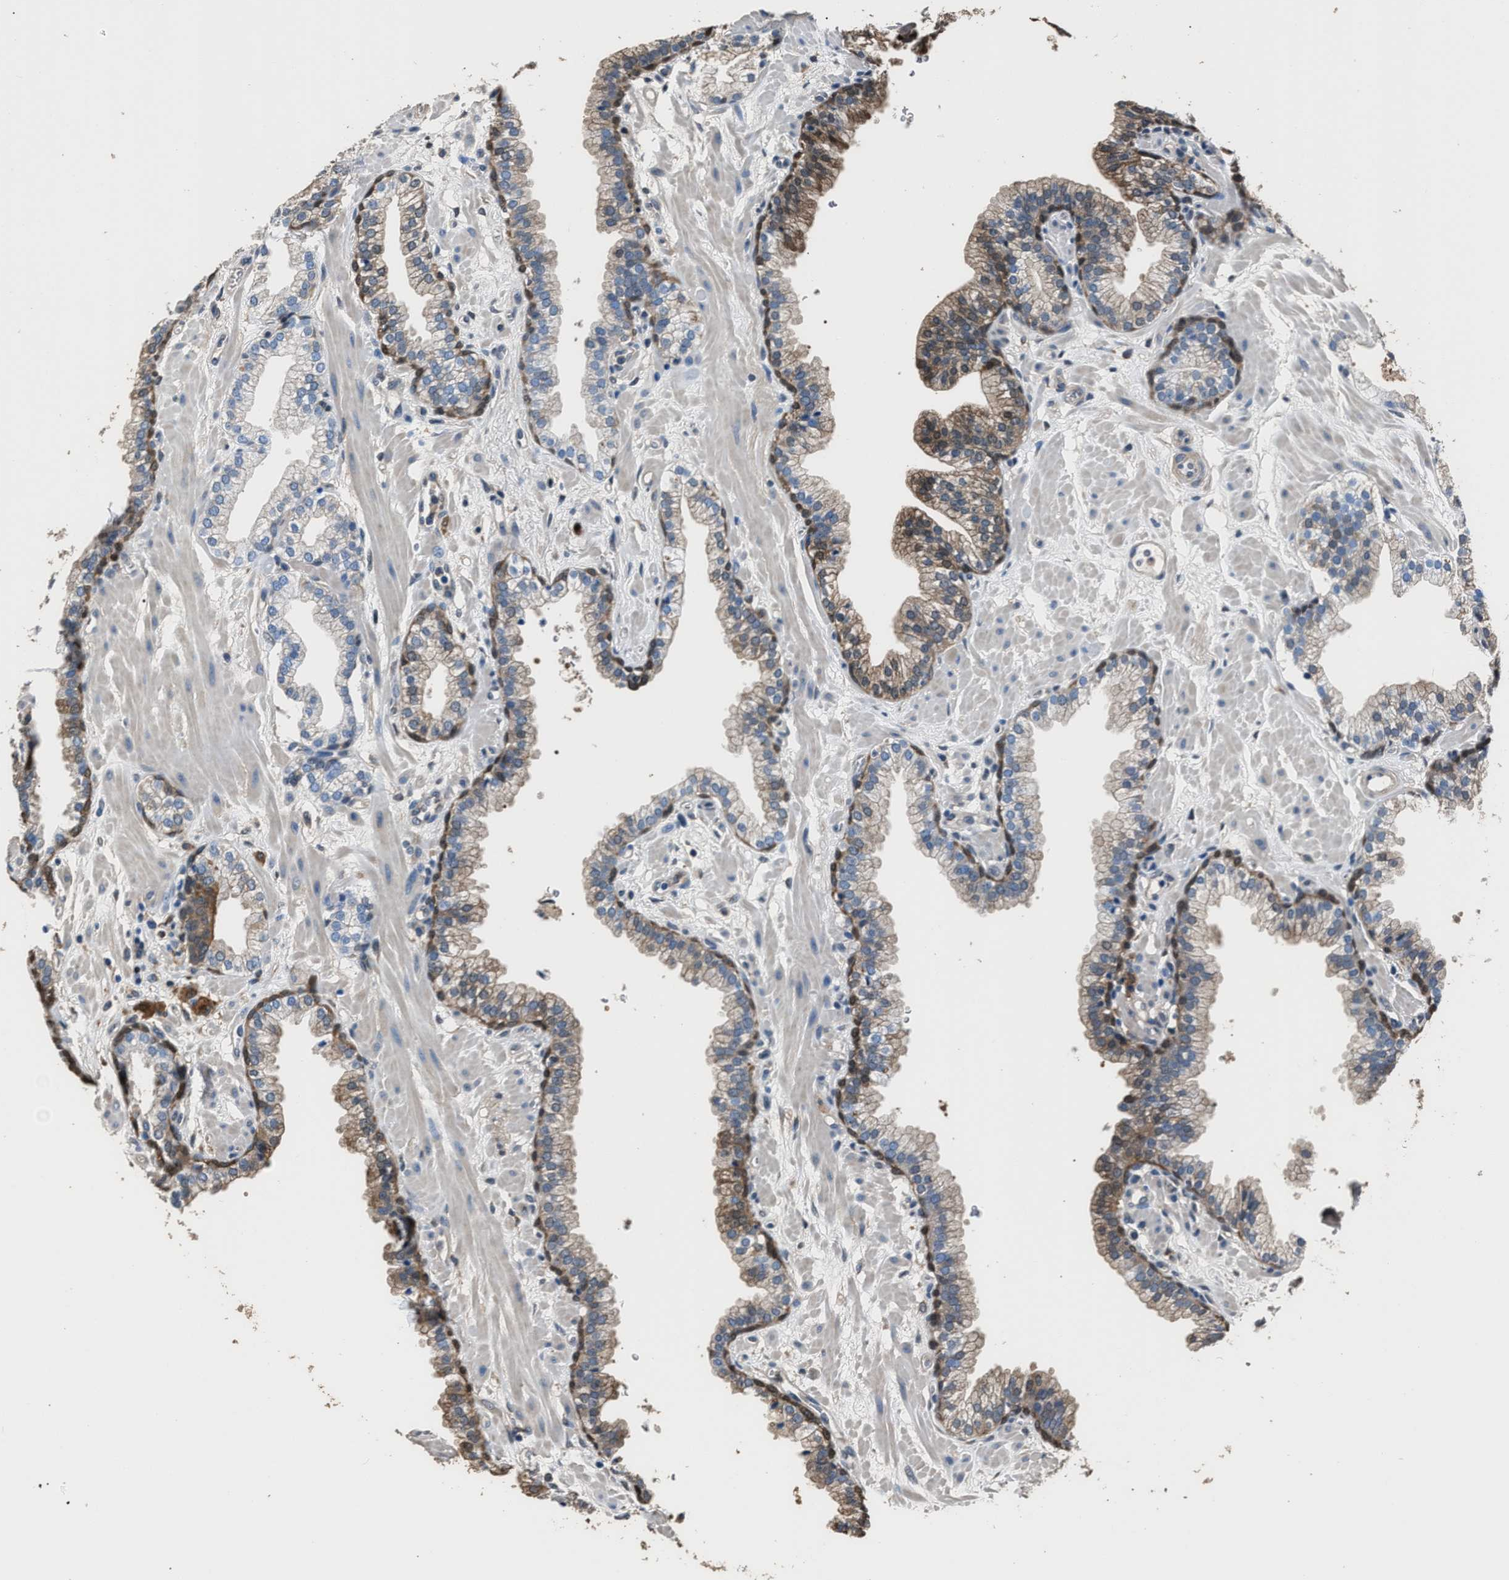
{"staining": {"intensity": "moderate", "quantity": "25%-75%", "location": "cytoplasmic/membranous"}, "tissue": "prostate", "cell_type": "Glandular cells", "image_type": "normal", "snomed": [{"axis": "morphology", "description": "Normal tissue, NOS"}, {"axis": "morphology", "description": "Urothelial carcinoma, Low grade"}, {"axis": "topography", "description": "Urinary bladder"}, {"axis": "topography", "description": "Prostate"}], "caption": "IHC (DAB) staining of normal prostate demonstrates moderate cytoplasmic/membranous protein positivity in about 25%-75% of glandular cells. The staining is performed using DAB brown chromogen to label protein expression. The nuclei are counter-stained blue using hematoxylin.", "gene": "GSTP1", "patient": {"sex": "male", "age": 60}}